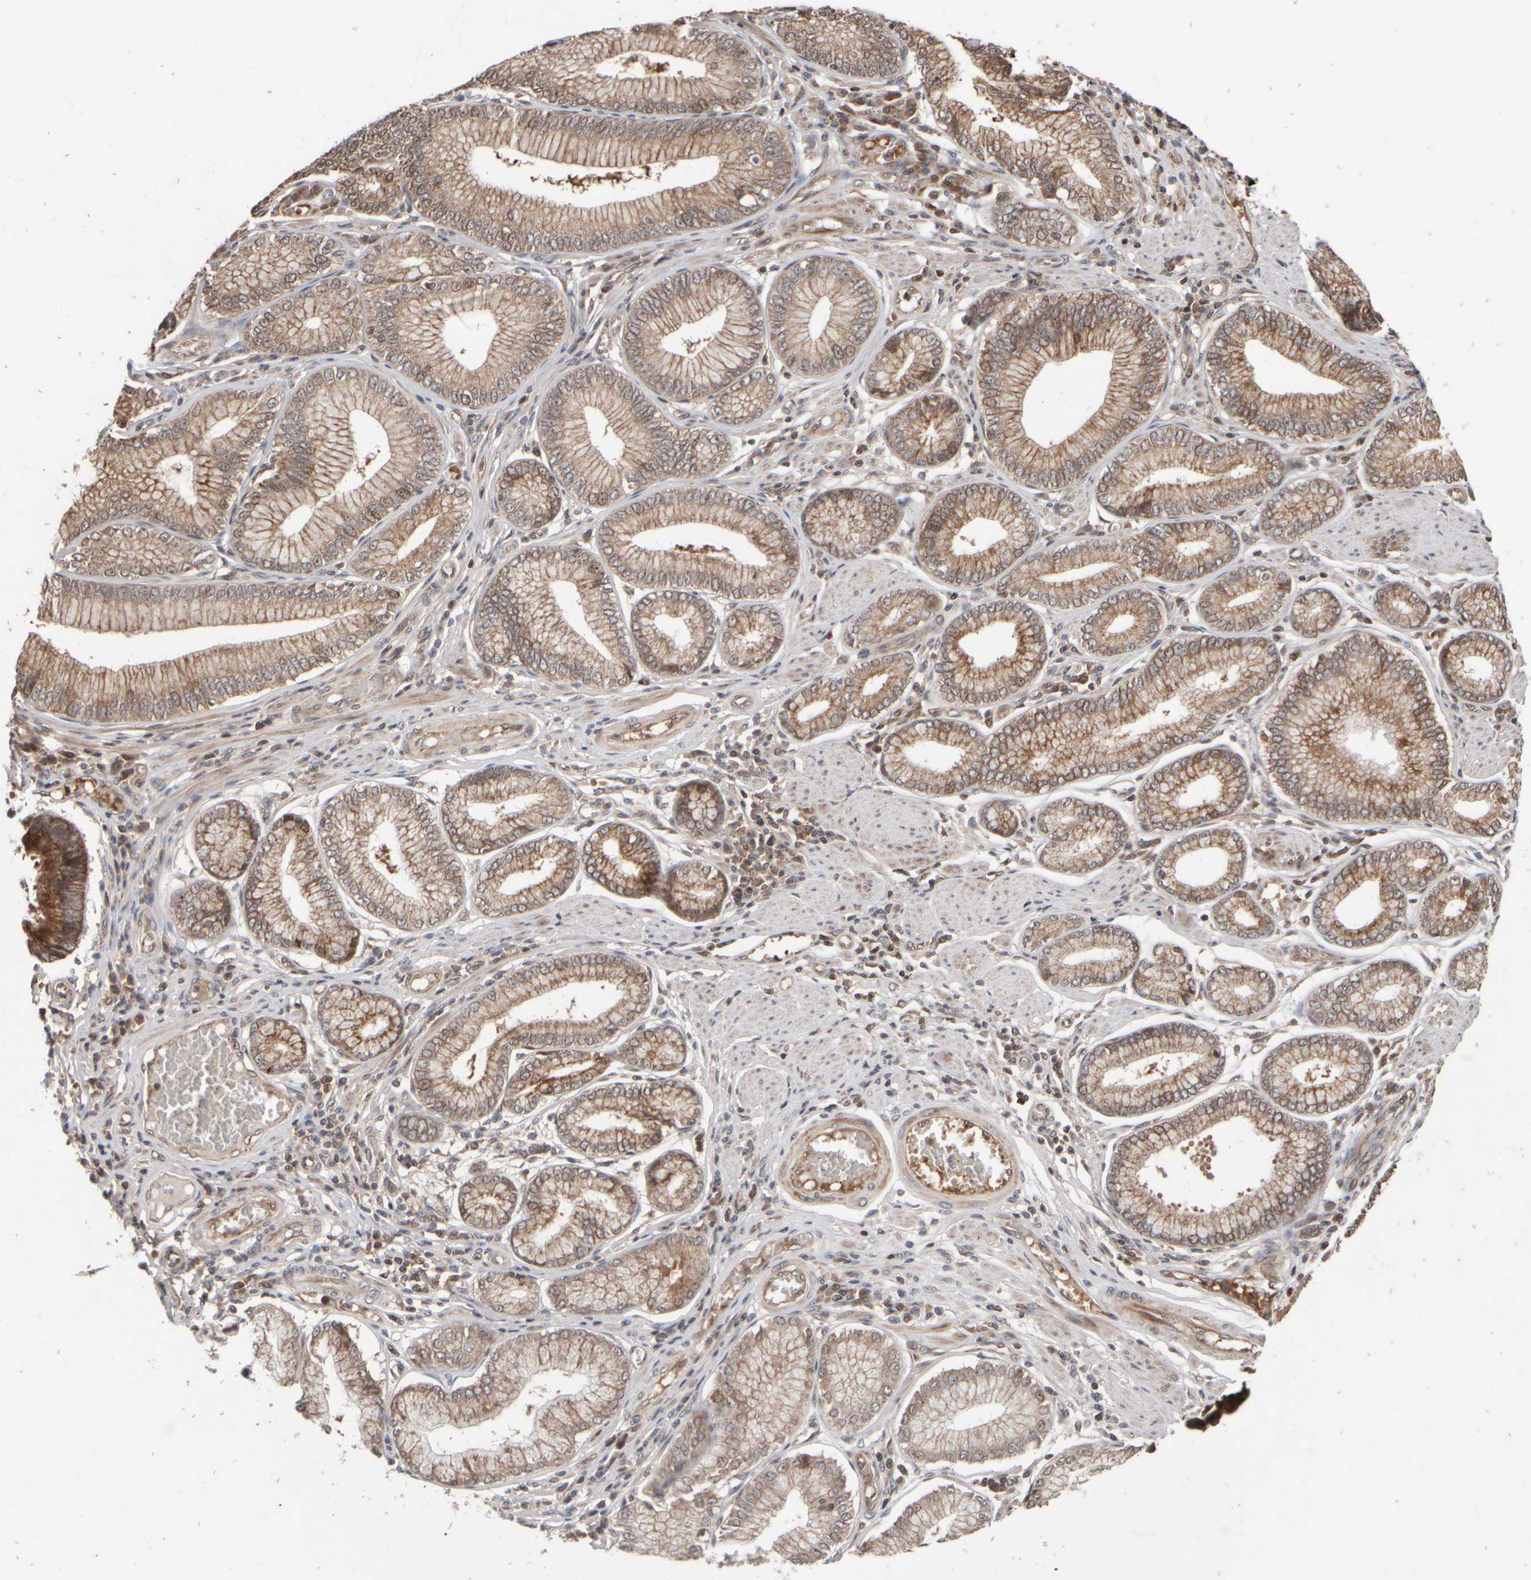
{"staining": {"intensity": "moderate", "quantity": ">75%", "location": "cytoplasmic/membranous"}, "tissue": "stomach cancer", "cell_type": "Tumor cells", "image_type": "cancer", "snomed": [{"axis": "morphology", "description": "Adenocarcinoma, NOS"}, {"axis": "topography", "description": "Stomach"}], "caption": "Immunohistochemistry of adenocarcinoma (stomach) displays medium levels of moderate cytoplasmic/membranous expression in about >75% of tumor cells.", "gene": "ABHD11", "patient": {"sex": "male", "age": 59}}